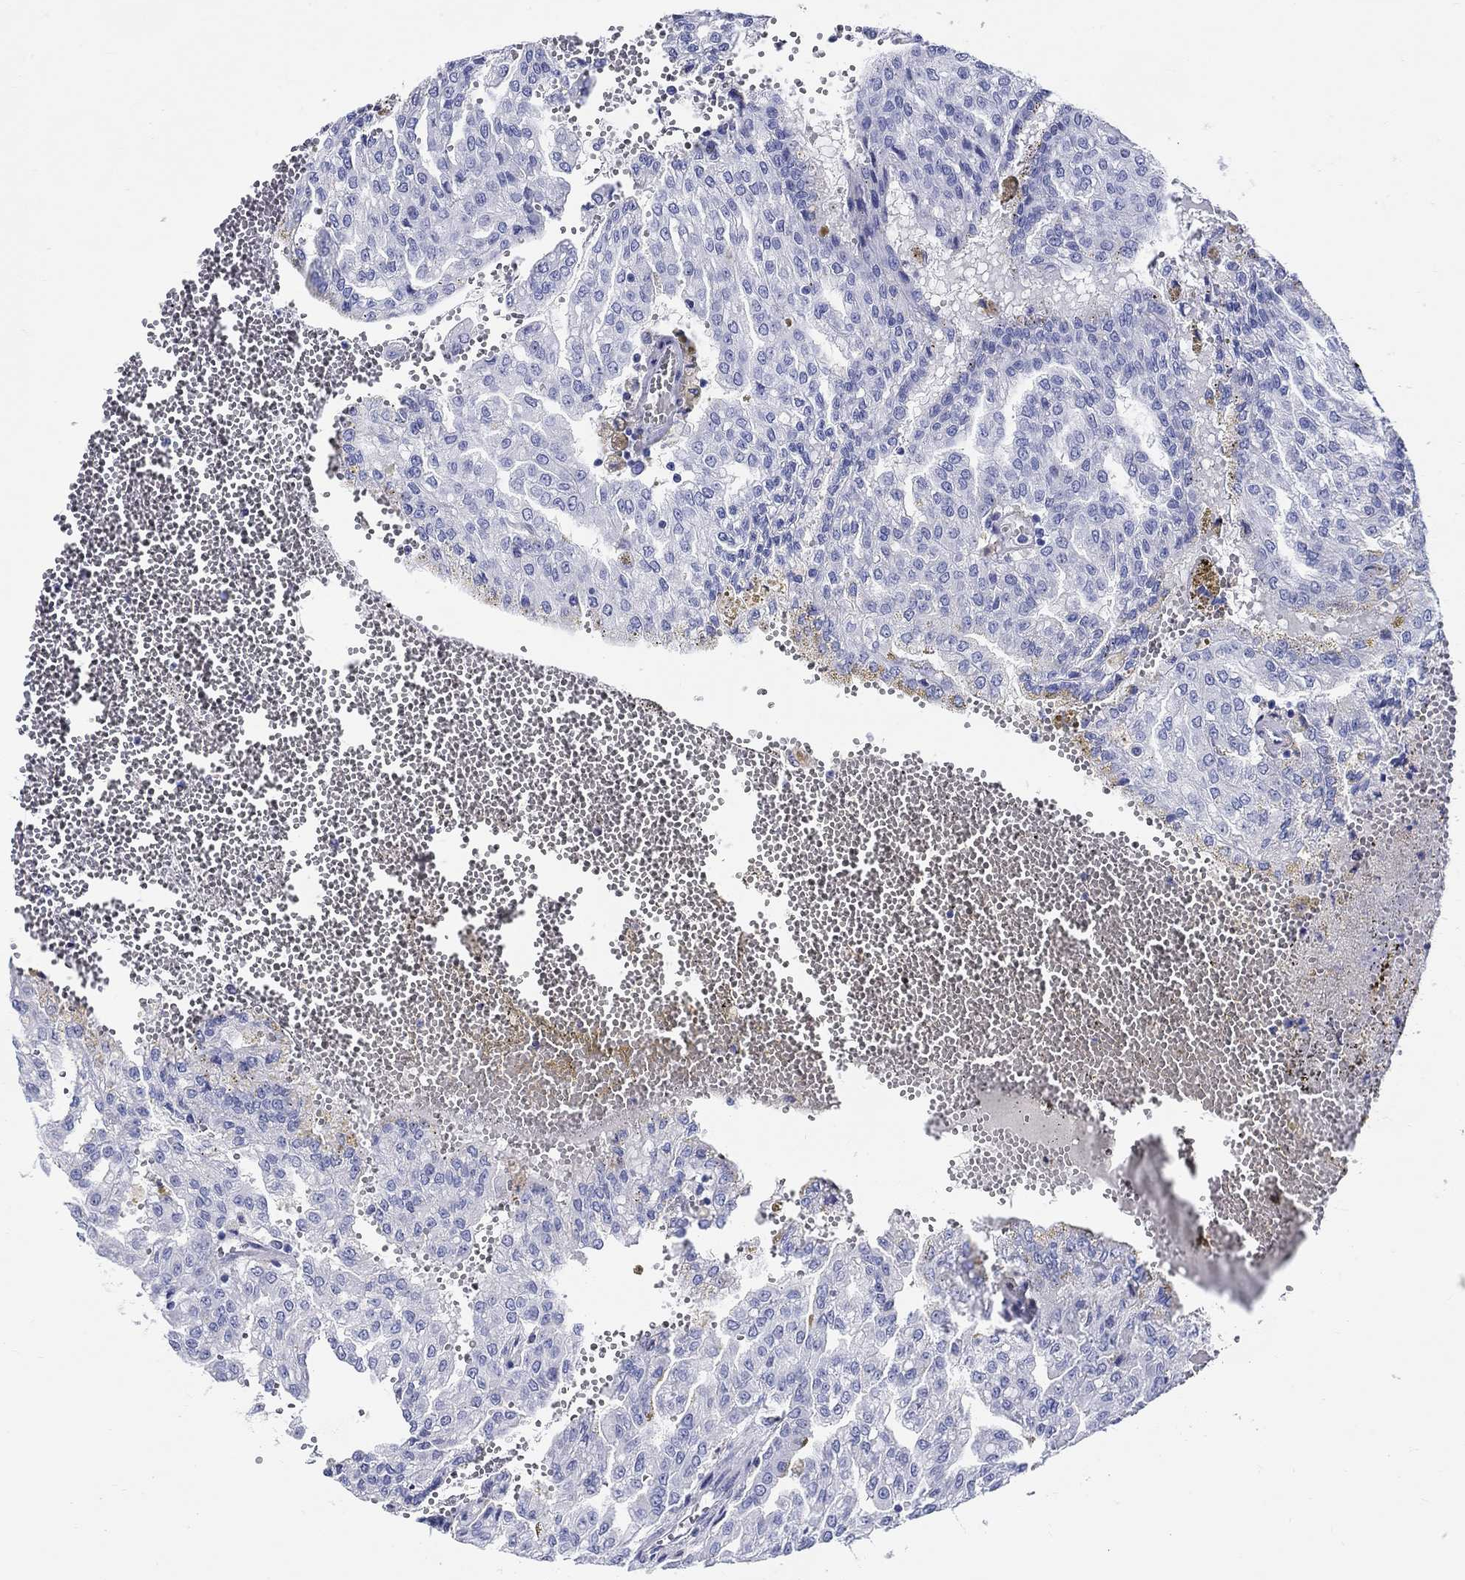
{"staining": {"intensity": "negative", "quantity": "none", "location": "none"}, "tissue": "renal cancer", "cell_type": "Tumor cells", "image_type": "cancer", "snomed": [{"axis": "morphology", "description": "Adenocarcinoma, NOS"}, {"axis": "topography", "description": "Kidney"}], "caption": "Immunohistochemistry photomicrograph of adenocarcinoma (renal) stained for a protein (brown), which reveals no expression in tumor cells.", "gene": "CRYGS", "patient": {"sex": "male", "age": 63}}